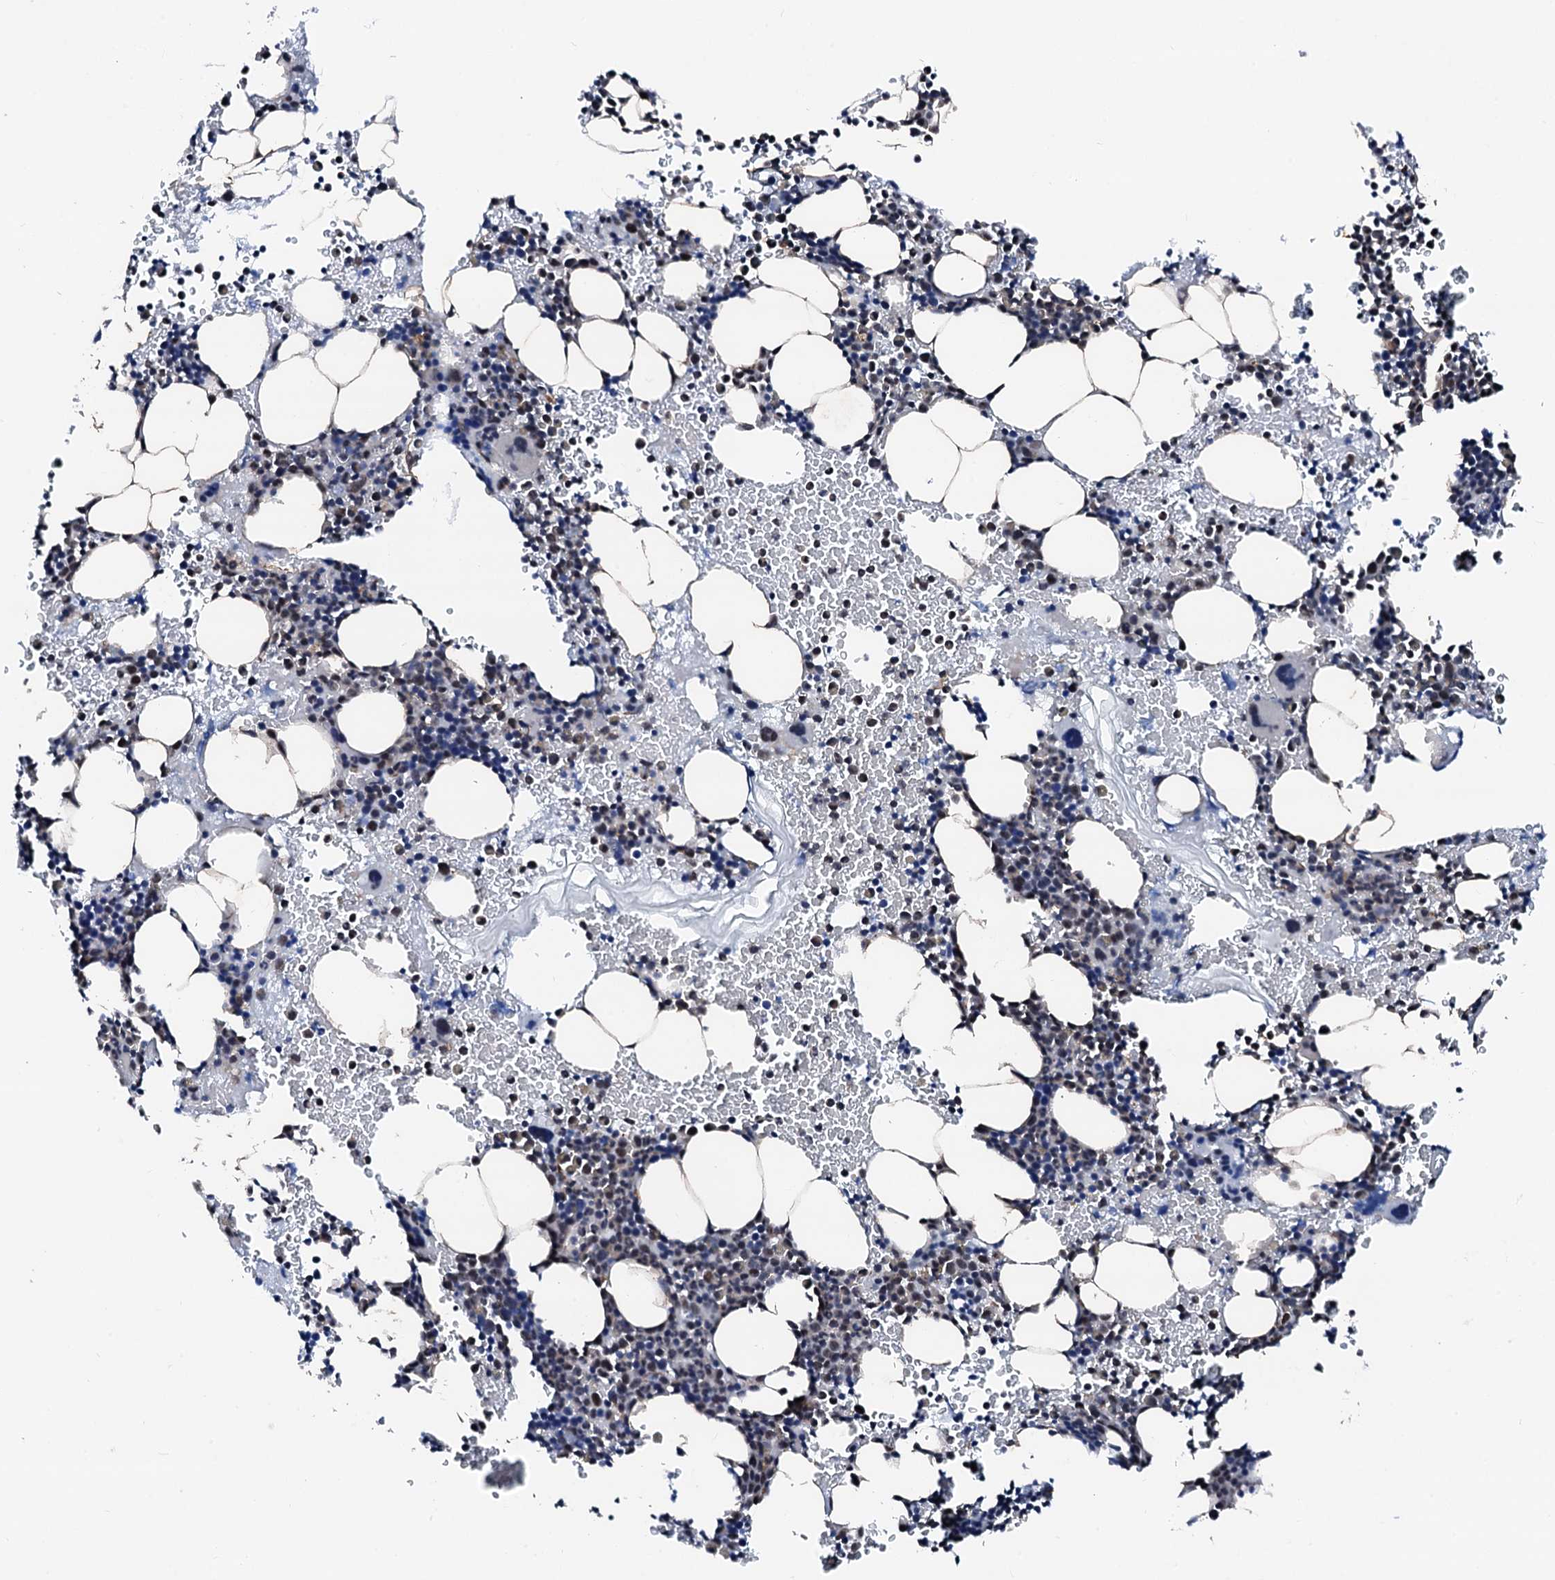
{"staining": {"intensity": "negative", "quantity": "none", "location": "none"}, "tissue": "bone marrow", "cell_type": "Hematopoietic cells", "image_type": "normal", "snomed": [{"axis": "morphology", "description": "Normal tissue, NOS"}, {"axis": "topography", "description": "Bone marrow"}], "caption": "This is a micrograph of immunohistochemistry (IHC) staining of normal bone marrow, which shows no expression in hematopoietic cells. The staining was performed using DAB to visualize the protein expression in brown, while the nuclei were stained in blue with hematoxylin (Magnification: 20x).", "gene": "TRAFD1", "patient": {"sex": "male", "age": 41}}